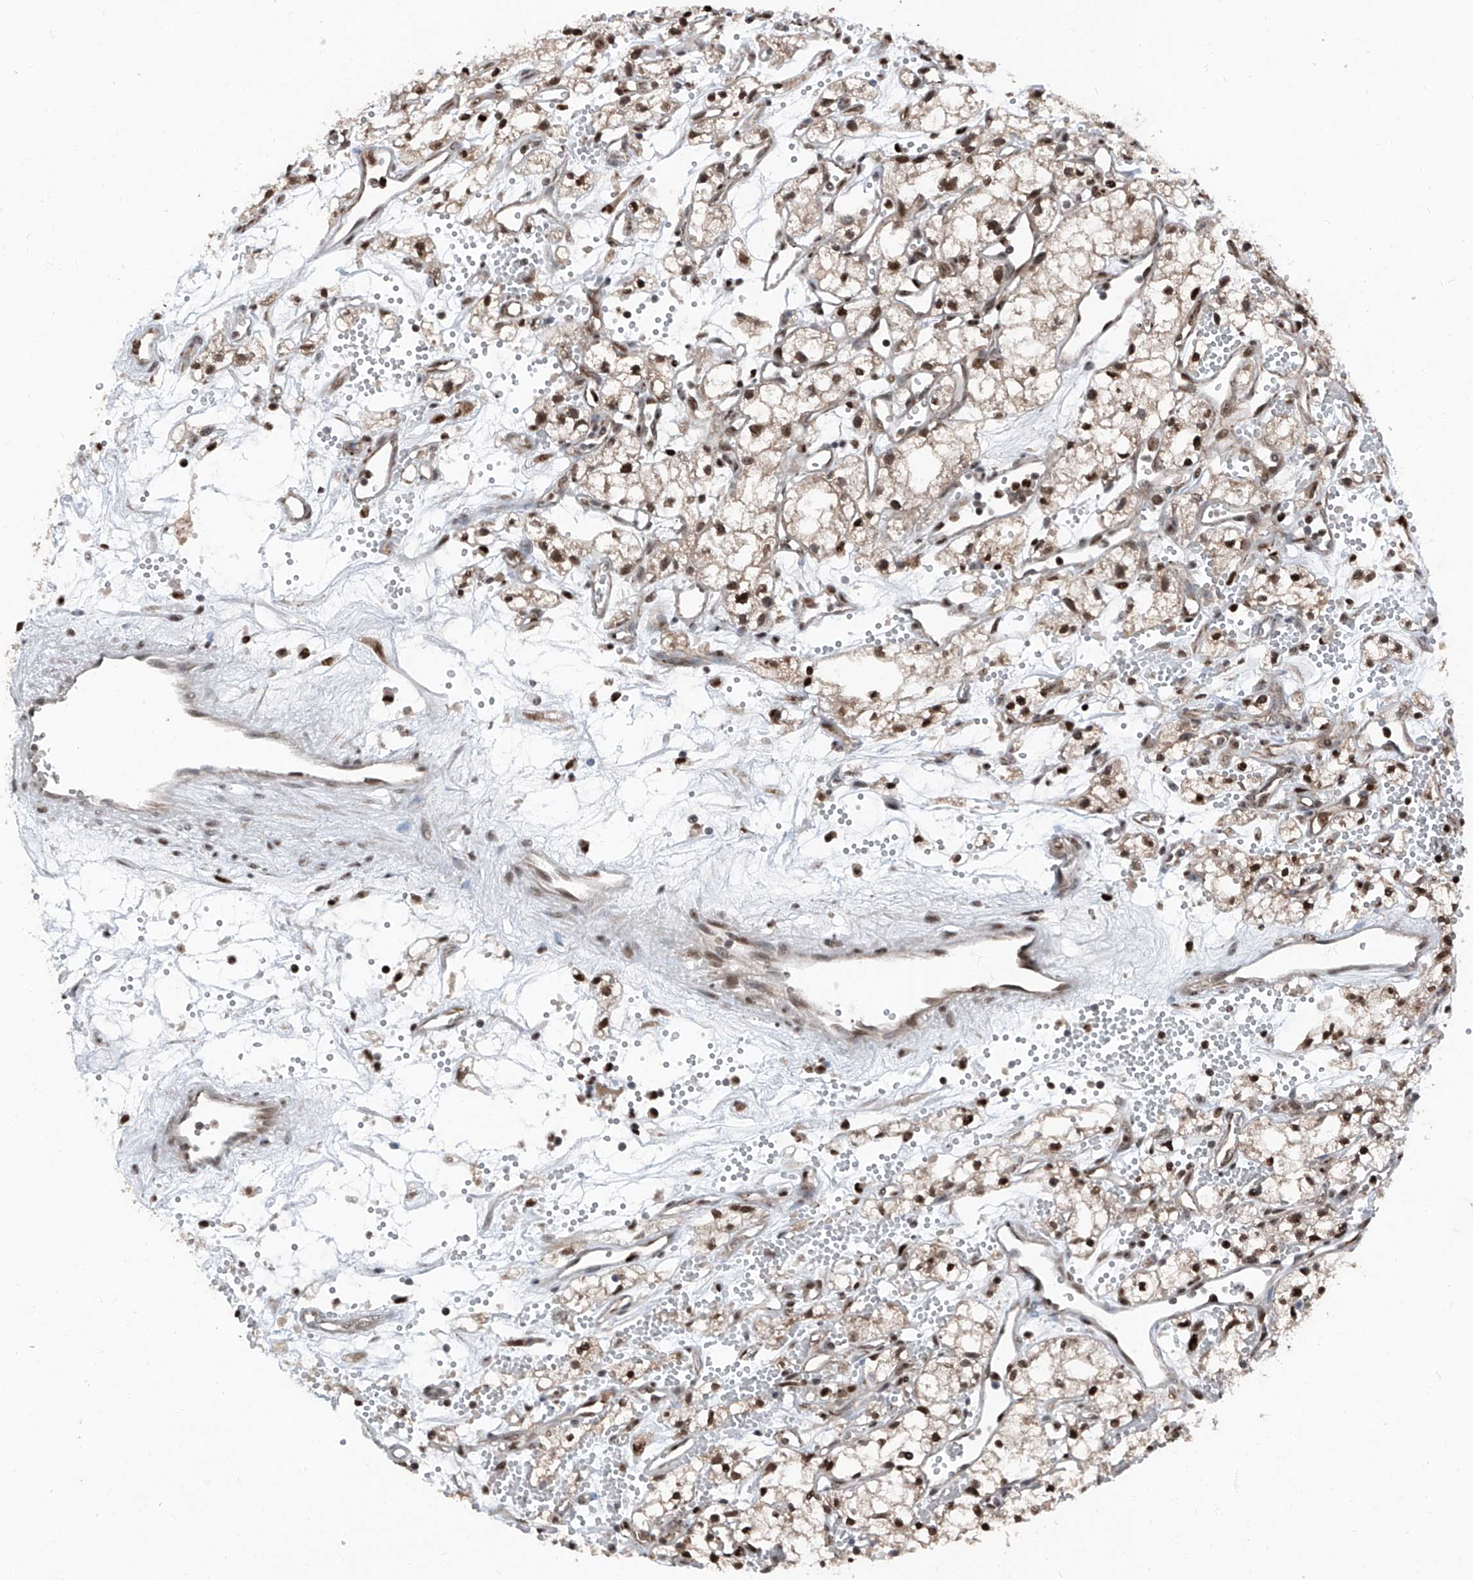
{"staining": {"intensity": "strong", "quantity": ">75%", "location": "nuclear"}, "tissue": "renal cancer", "cell_type": "Tumor cells", "image_type": "cancer", "snomed": [{"axis": "morphology", "description": "Adenocarcinoma, NOS"}, {"axis": "topography", "description": "Kidney"}], "caption": "This micrograph displays renal cancer stained with immunohistochemistry (IHC) to label a protein in brown. The nuclear of tumor cells show strong positivity for the protein. Nuclei are counter-stained blue.", "gene": "FKBP5", "patient": {"sex": "male", "age": 59}}